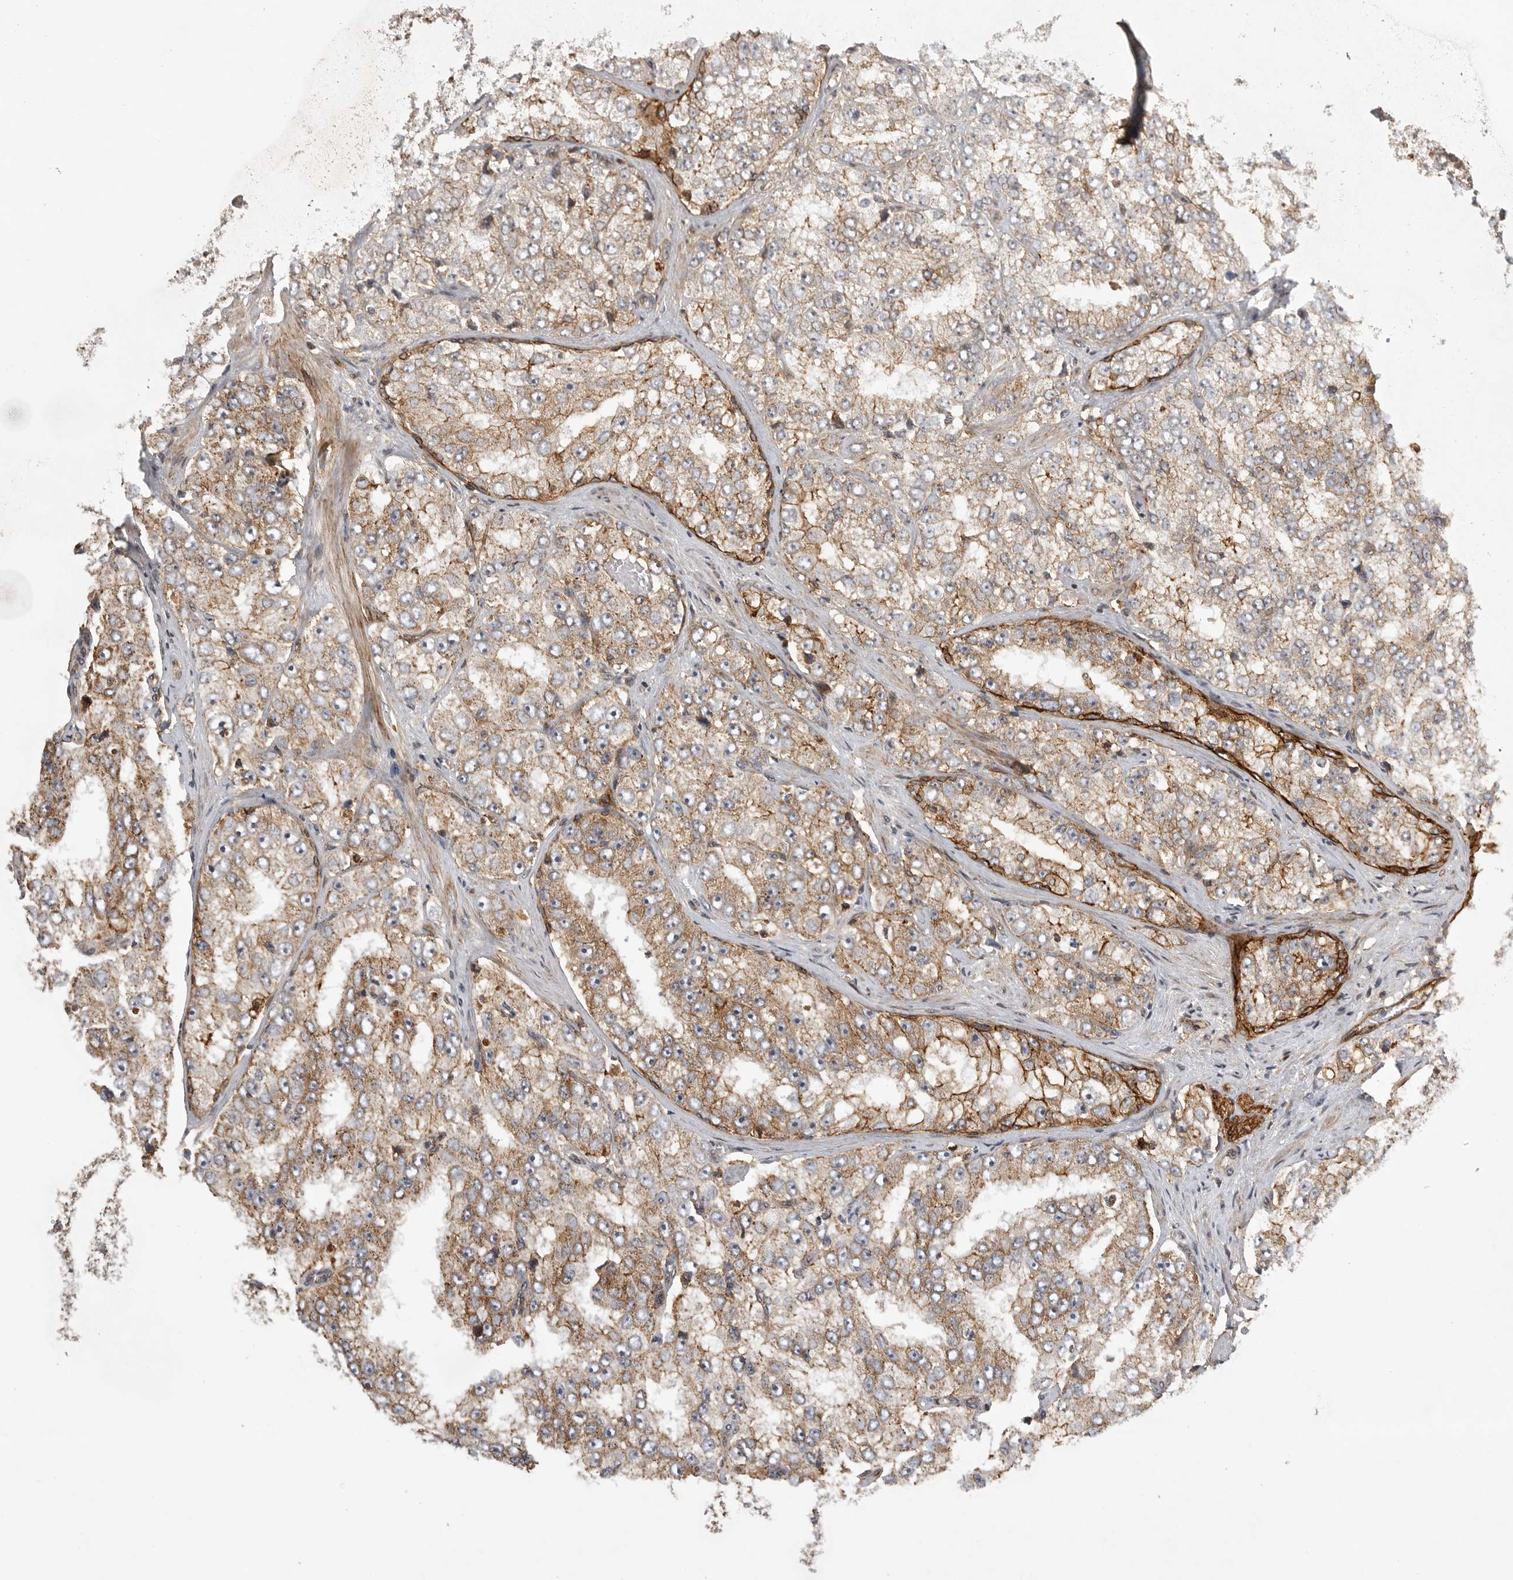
{"staining": {"intensity": "moderate", "quantity": ">75%", "location": "cytoplasmic/membranous"}, "tissue": "prostate cancer", "cell_type": "Tumor cells", "image_type": "cancer", "snomed": [{"axis": "morphology", "description": "Adenocarcinoma, High grade"}, {"axis": "topography", "description": "Prostate"}], "caption": "Protein staining displays moderate cytoplasmic/membranous expression in about >75% of tumor cells in prostate adenocarcinoma (high-grade). The staining is performed using DAB (3,3'-diaminobenzidine) brown chromogen to label protein expression. The nuclei are counter-stained blue using hematoxylin.", "gene": "NECTIN1", "patient": {"sex": "male", "age": 58}}